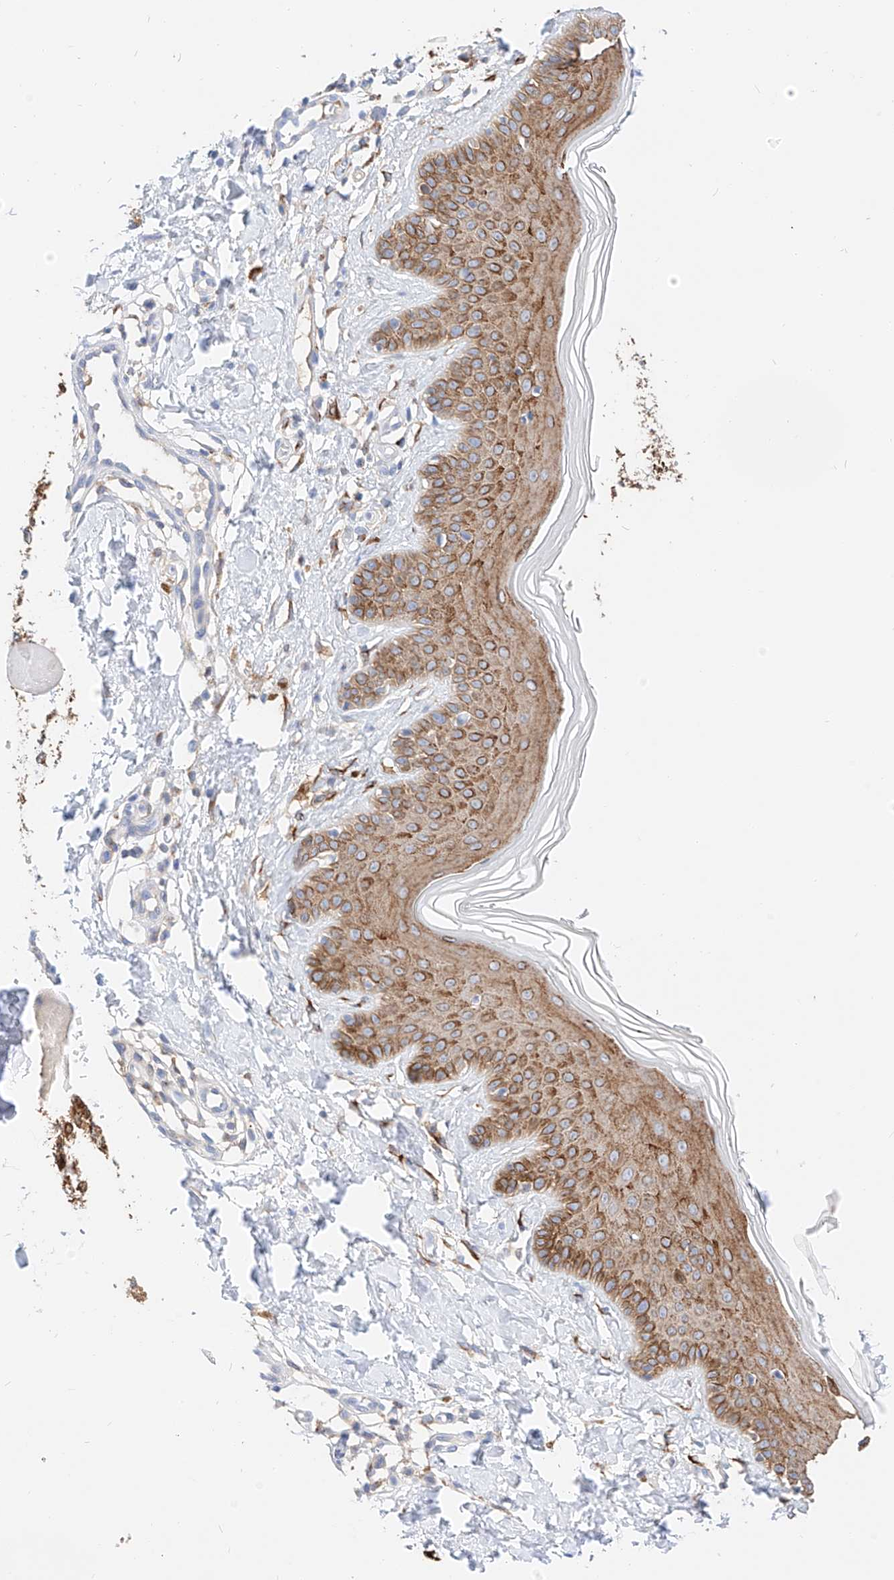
{"staining": {"intensity": "strong", "quantity": ">75%", "location": "cytoplasmic/membranous"}, "tissue": "skin", "cell_type": "Fibroblasts", "image_type": "normal", "snomed": [{"axis": "morphology", "description": "Normal tissue, NOS"}, {"axis": "topography", "description": "Skin"}], "caption": "A brown stain shows strong cytoplasmic/membranous expression of a protein in fibroblasts of benign skin. (Stains: DAB in brown, nuclei in blue, Microscopy: brightfield microscopy at high magnification).", "gene": "MAP7", "patient": {"sex": "male", "age": 52}}